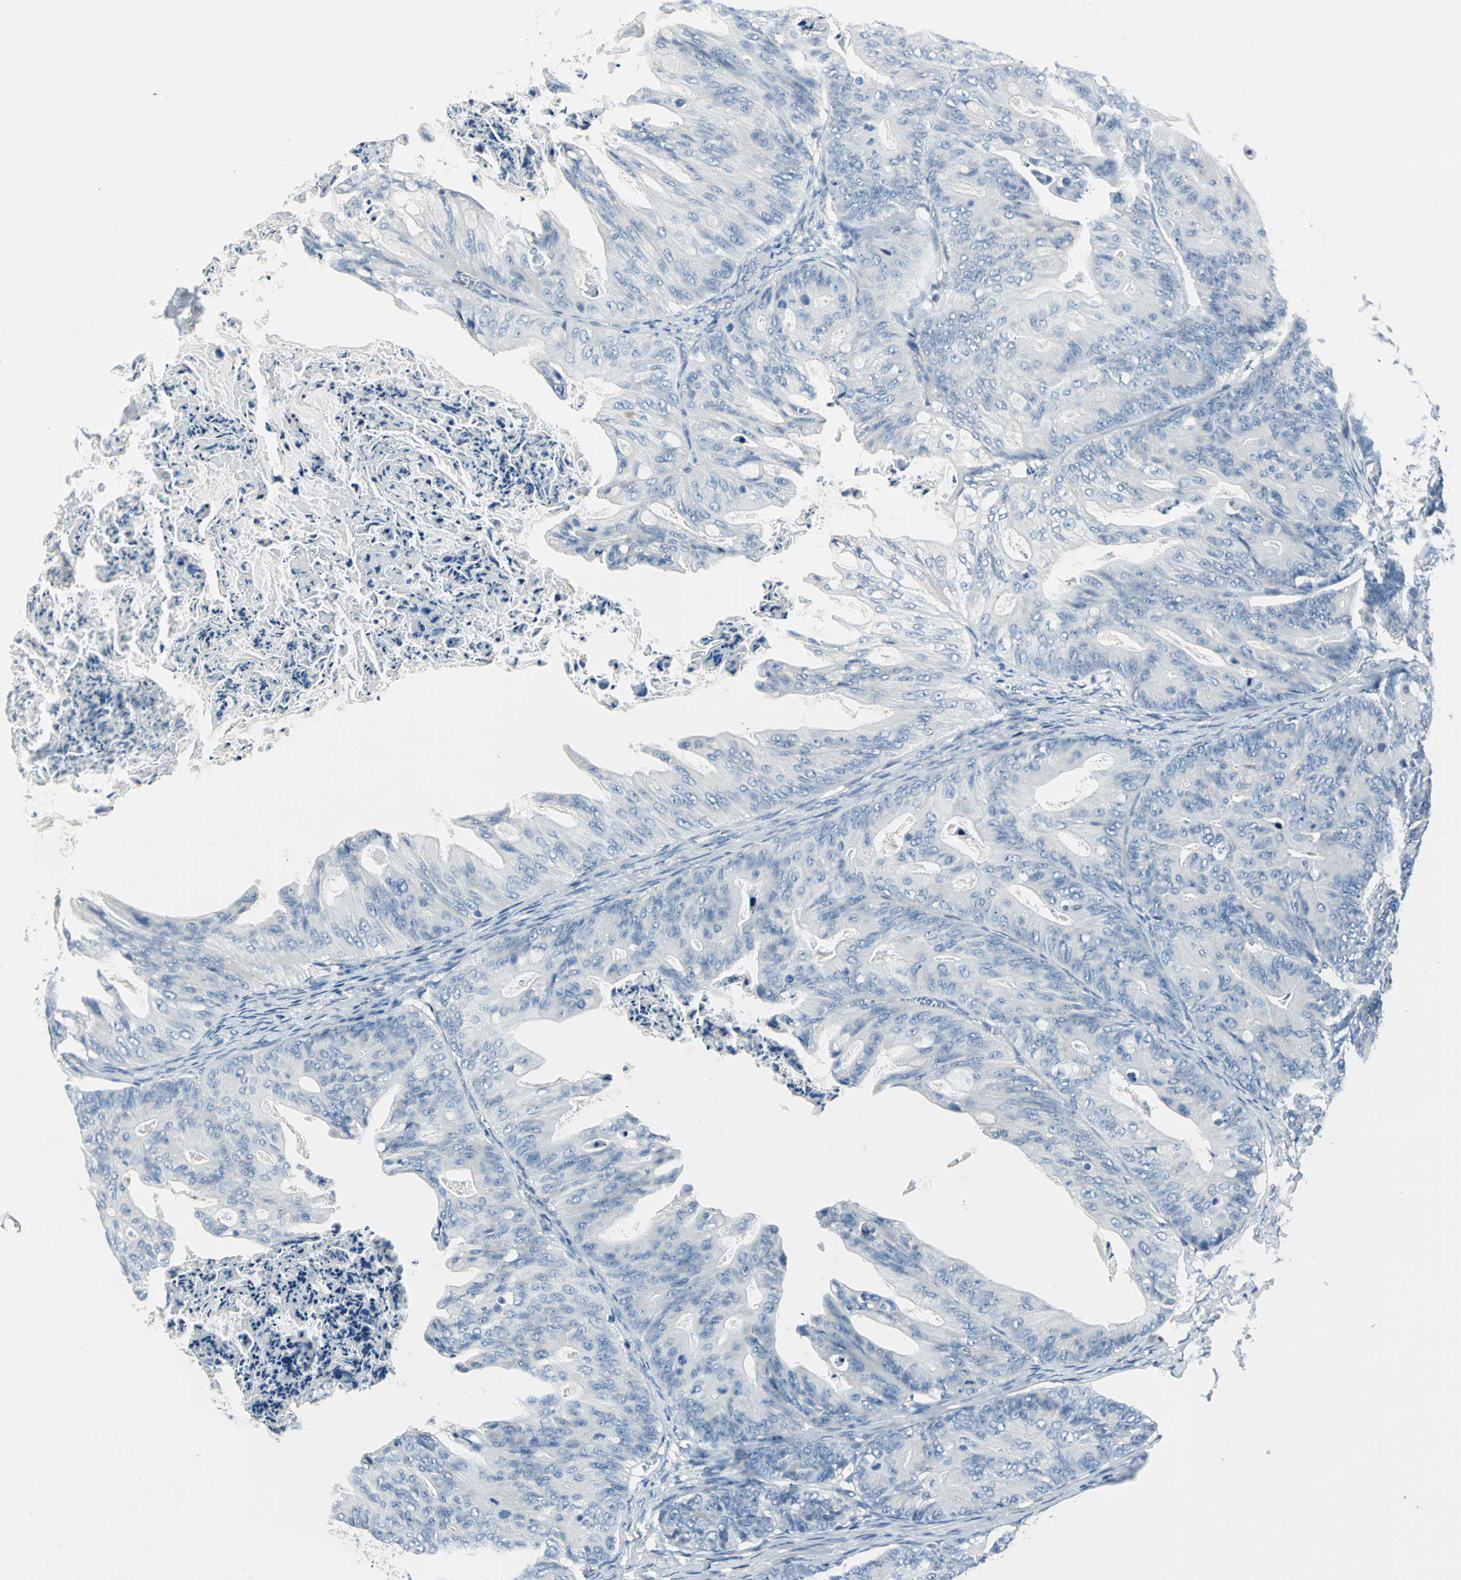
{"staining": {"intensity": "negative", "quantity": "none", "location": "none"}, "tissue": "ovarian cancer", "cell_type": "Tumor cells", "image_type": "cancer", "snomed": [{"axis": "morphology", "description": "Cystadenocarcinoma, mucinous, NOS"}, {"axis": "topography", "description": "Ovary"}], "caption": "High magnification brightfield microscopy of ovarian cancer stained with DAB (brown) and counterstained with hematoxylin (blue): tumor cells show no significant expression. The staining is performed using DAB (3,3'-diaminobenzidine) brown chromogen with nuclei counter-stained in using hematoxylin.", "gene": "UCHL1", "patient": {"sex": "female", "age": 36}}